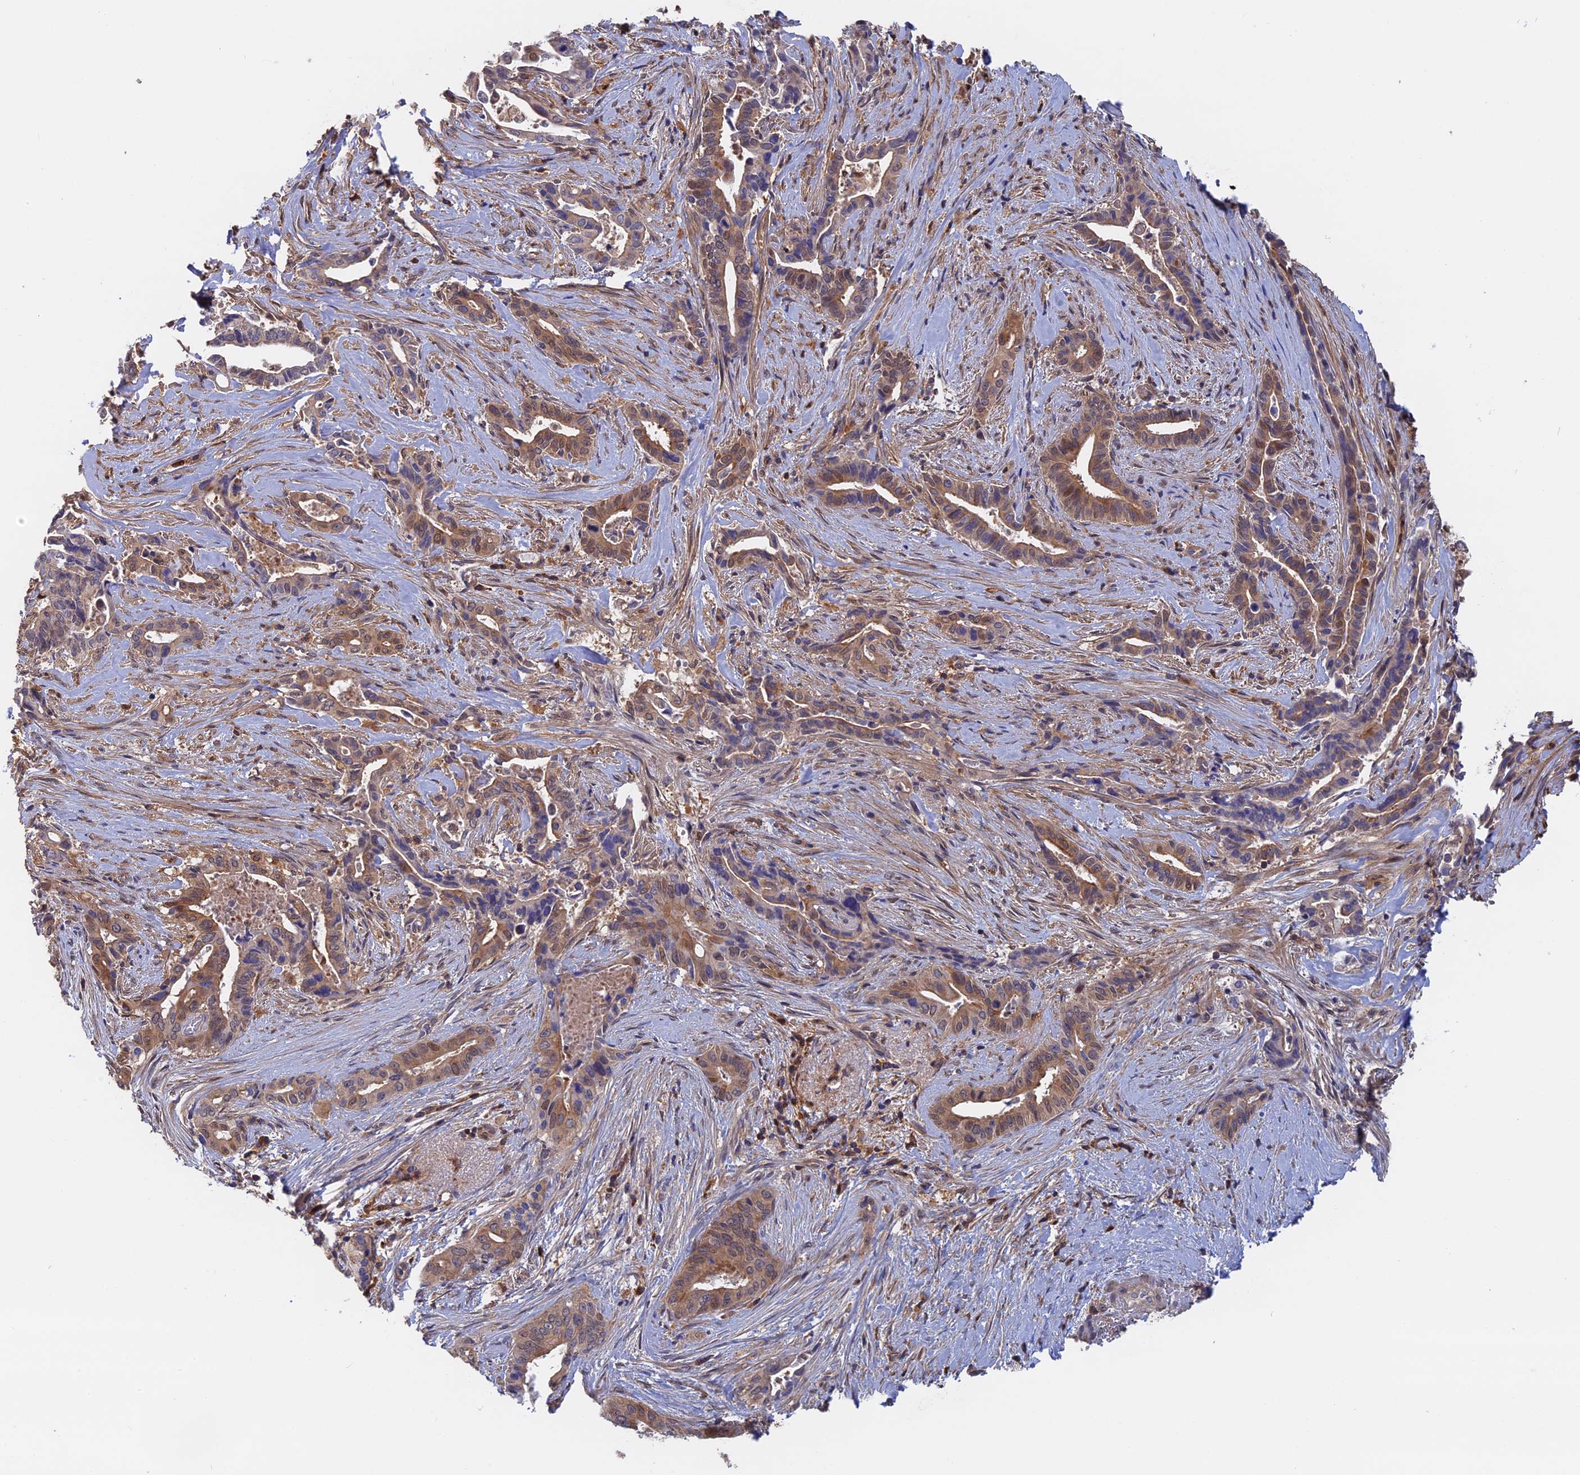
{"staining": {"intensity": "moderate", "quantity": ">75%", "location": "cytoplasmic/membranous,nuclear"}, "tissue": "pancreatic cancer", "cell_type": "Tumor cells", "image_type": "cancer", "snomed": [{"axis": "morphology", "description": "Adenocarcinoma, NOS"}, {"axis": "topography", "description": "Pancreas"}], "caption": "A brown stain highlights moderate cytoplasmic/membranous and nuclear positivity of a protein in pancreatic cancer tumor cells.", "gene": "BLVRA", "patient": {"sex": "female", "age": 77}}